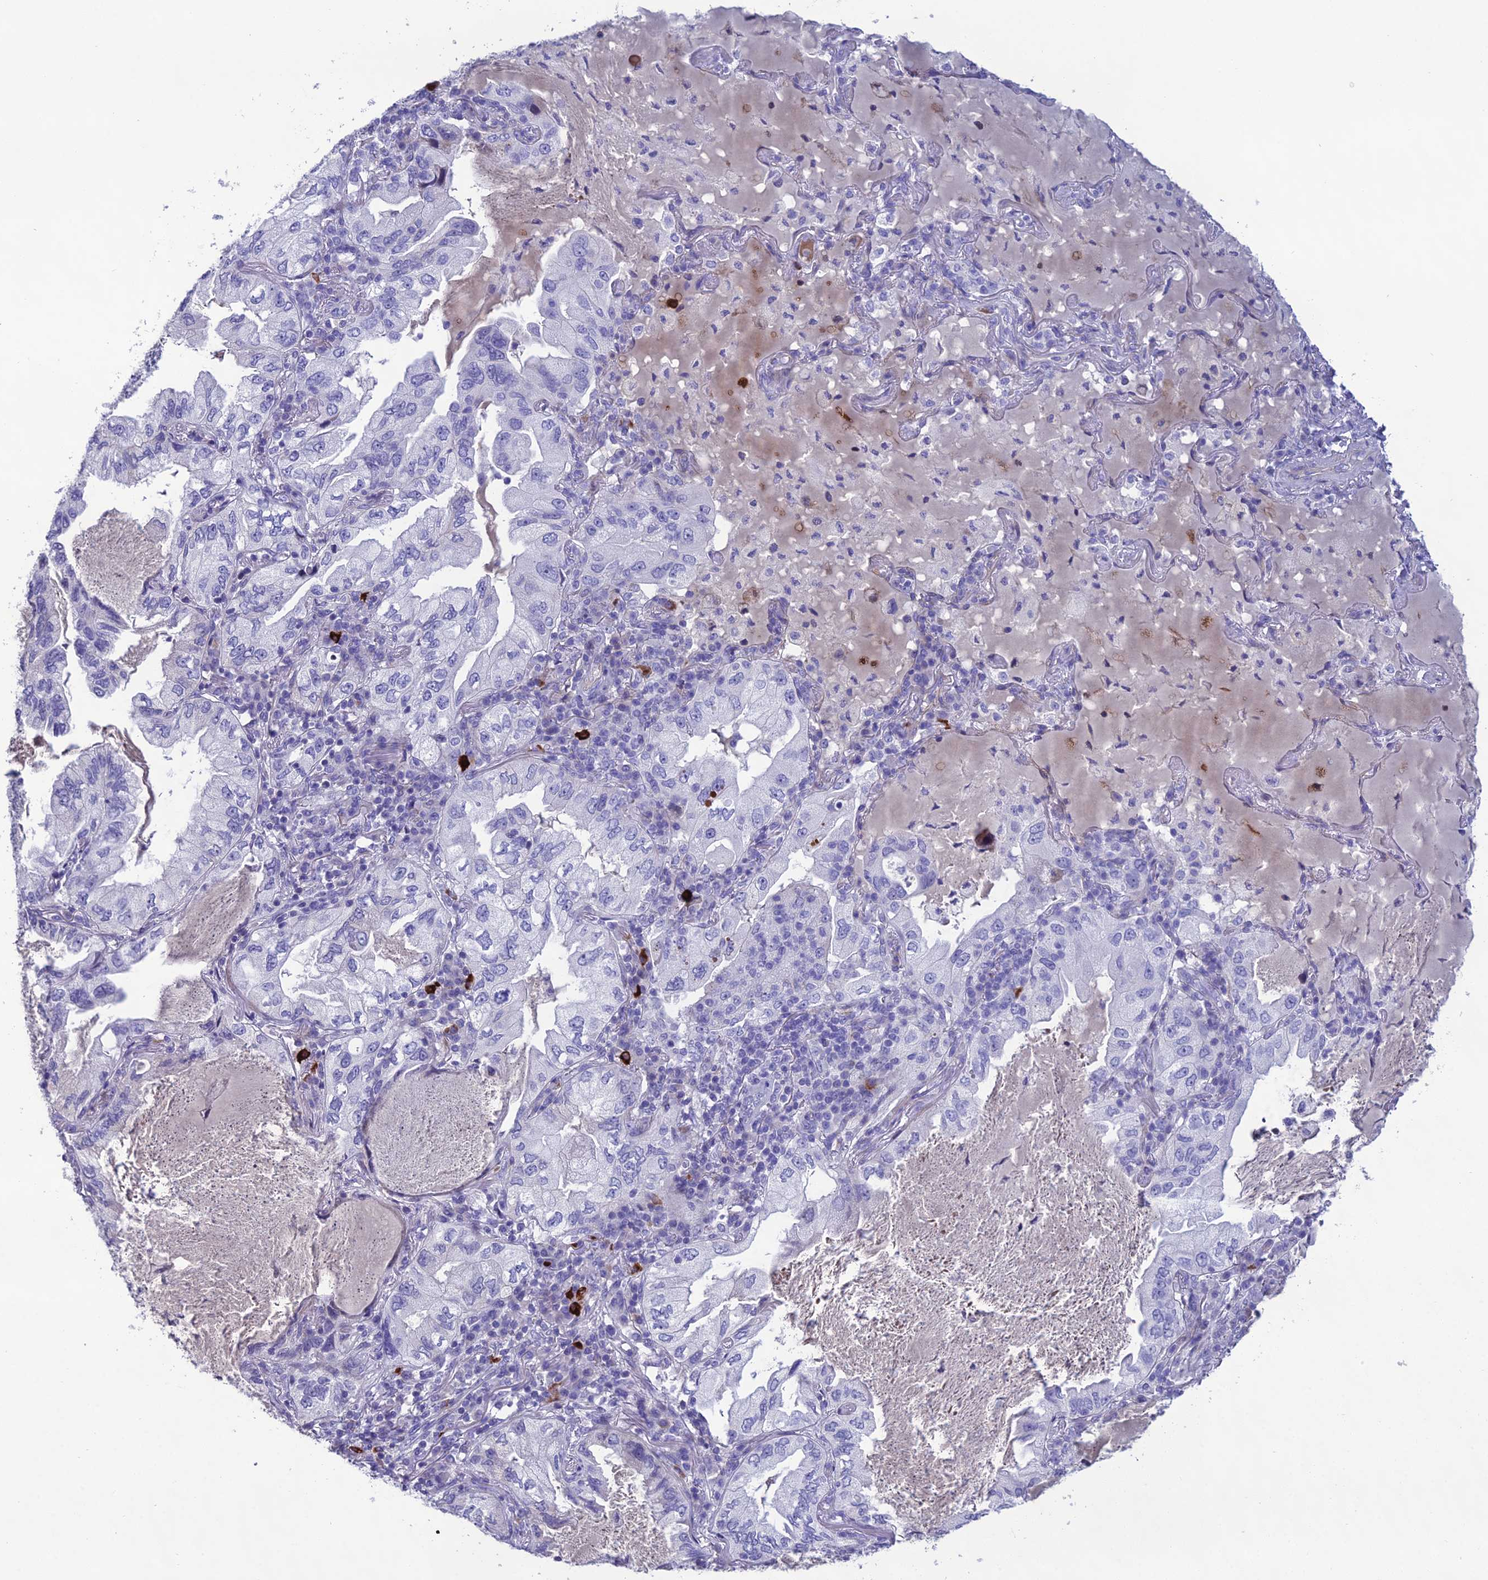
{"staining": {"intensity": "negative", "quantity": "none", "location": "none"}, "tissue": "lung cancer", "cell_type": "Tumor cells", "image_type": "cancer", "snomed": [{"axis": "morphology", "description": "Adenocarcinoma, NOS"}, {"axis": "topography", "description": "Lung"}], "caption": "The photomicrograph exhibits no staining of tumor cells in adenocarcinoma (lung).", "gene": "OR56B1", "patient": {"sex": "female", "age": 69}}